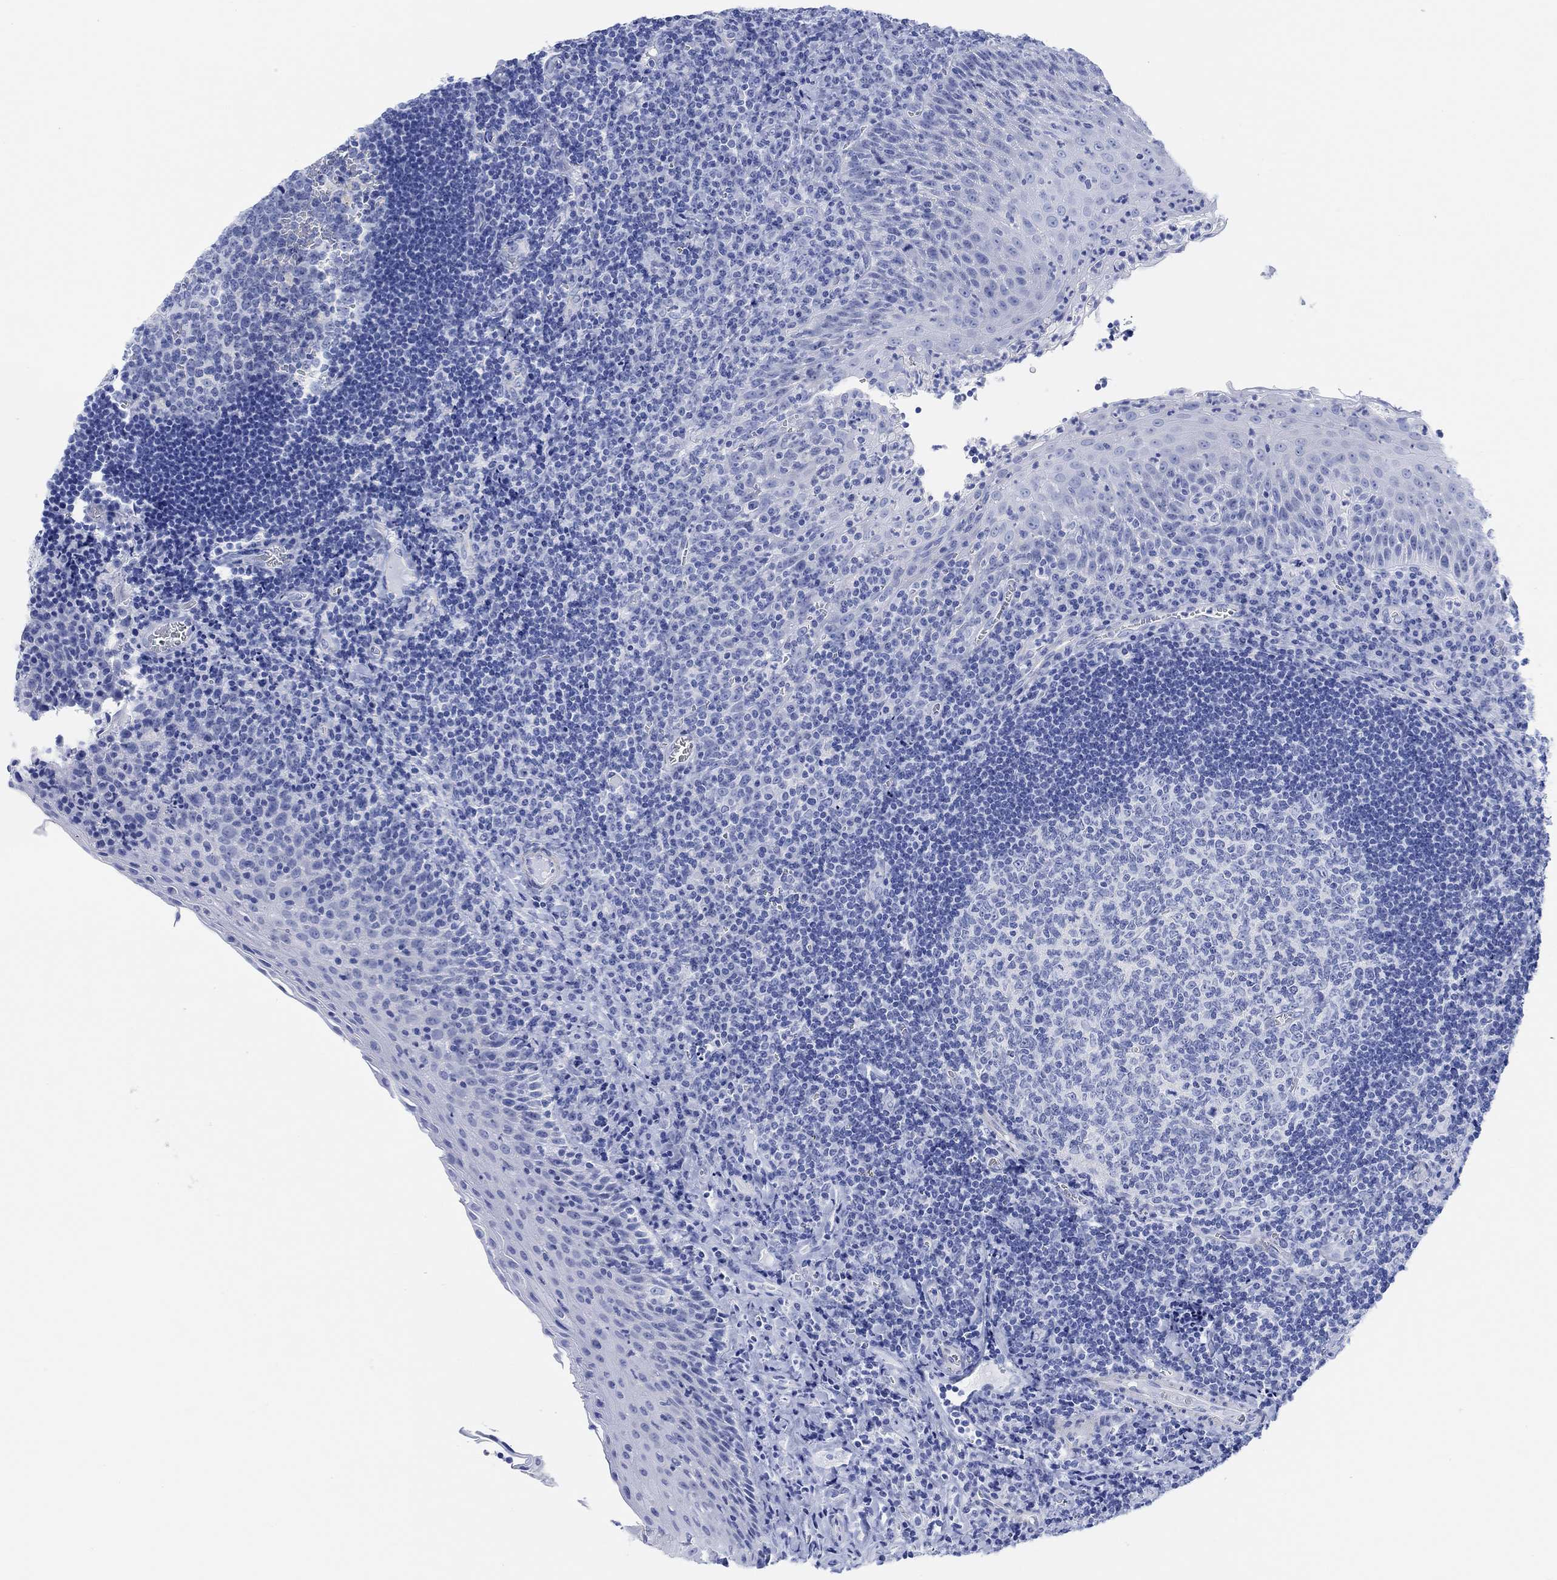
{"staining": {"intensity": "negative", "quantity": "none", "location": "none"}, "tissue": "tonsil", "cell_type": "Germinal center cells", "image_type": "normal", "snomed": [{"axis": "morphology", "description": "Normal tissue, NOS"}, {"axis": "morphology", "description": "Inflammation, NOS"}, {"axis": "topography", "description": "Tonsil"}], "caption": "Immunohistochemistry of unremarkable tonsil displays no expression in germinal center cells. (Stains: DAB immunohistochemistry (IHC) with hematoxylin counter stain, Microscopy: brightfield microscopy at high magnification).", "gene": "ANKRD33", "patient": {"sex": "female", "age": 31}}